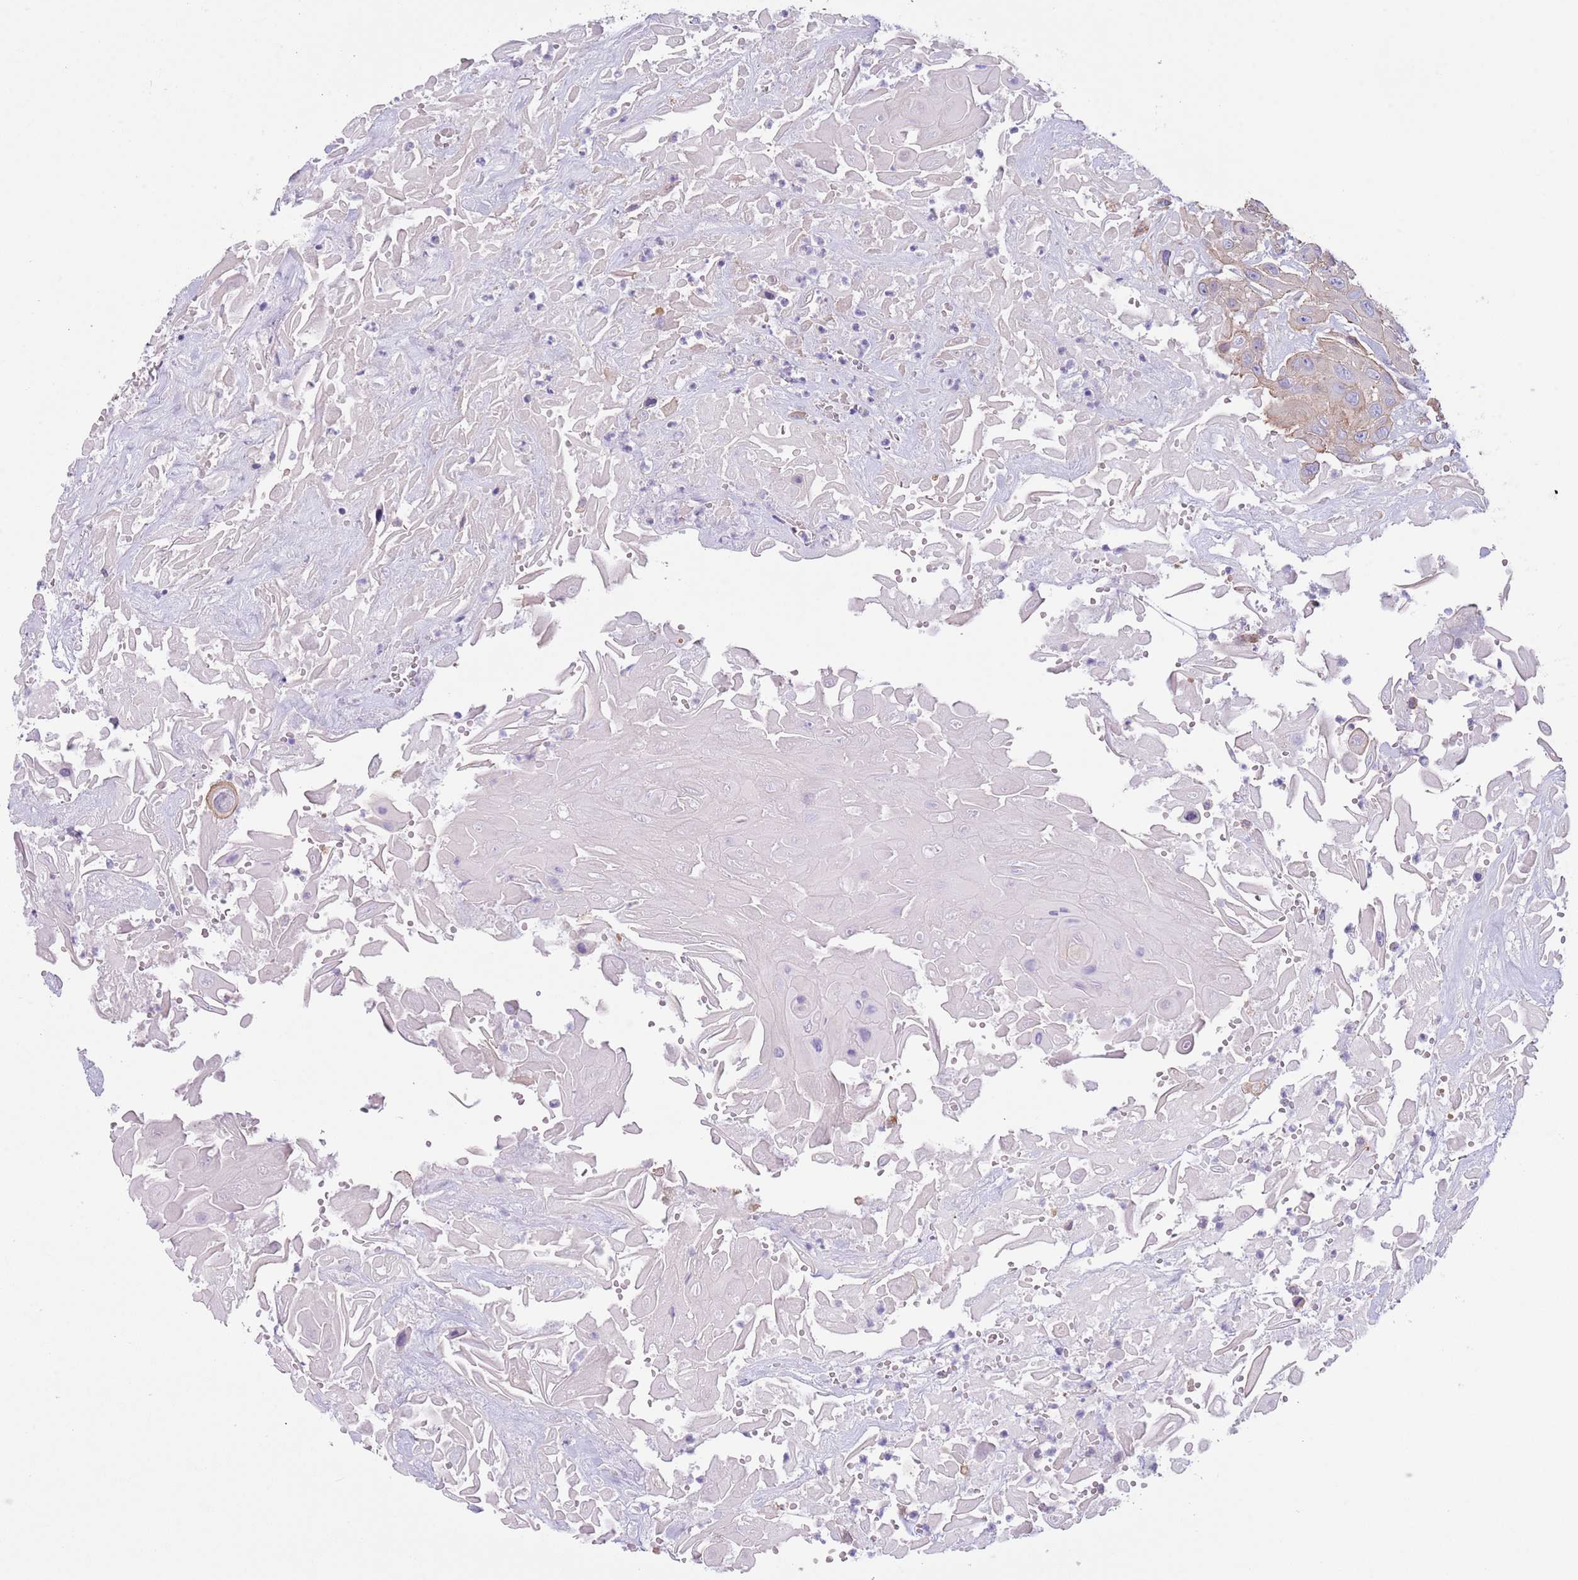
{"staining": {"intensity": "weak", "quantity": "25%-75%", "location": "cytoplasmic/membranous"}, "tissue": "head and neck cancer", "cell_type": "Tumor cells", "image_type": "cancer", "snomed": [{"axis": "morphology", "description": "Squamous cell carcinoma, NOS"}, {"axis": "topography", "description": "Head-Neck"}], "caption": "Immunohistochemical staining of head and neck cancer (squamous cell carcinoma) demonstrates weak cytoplasmic/membranous protein positivity in approximately 25%-75% of tumor cells.", "gene": "RBP3", "patient": {"sex": "male", "age": 81}}